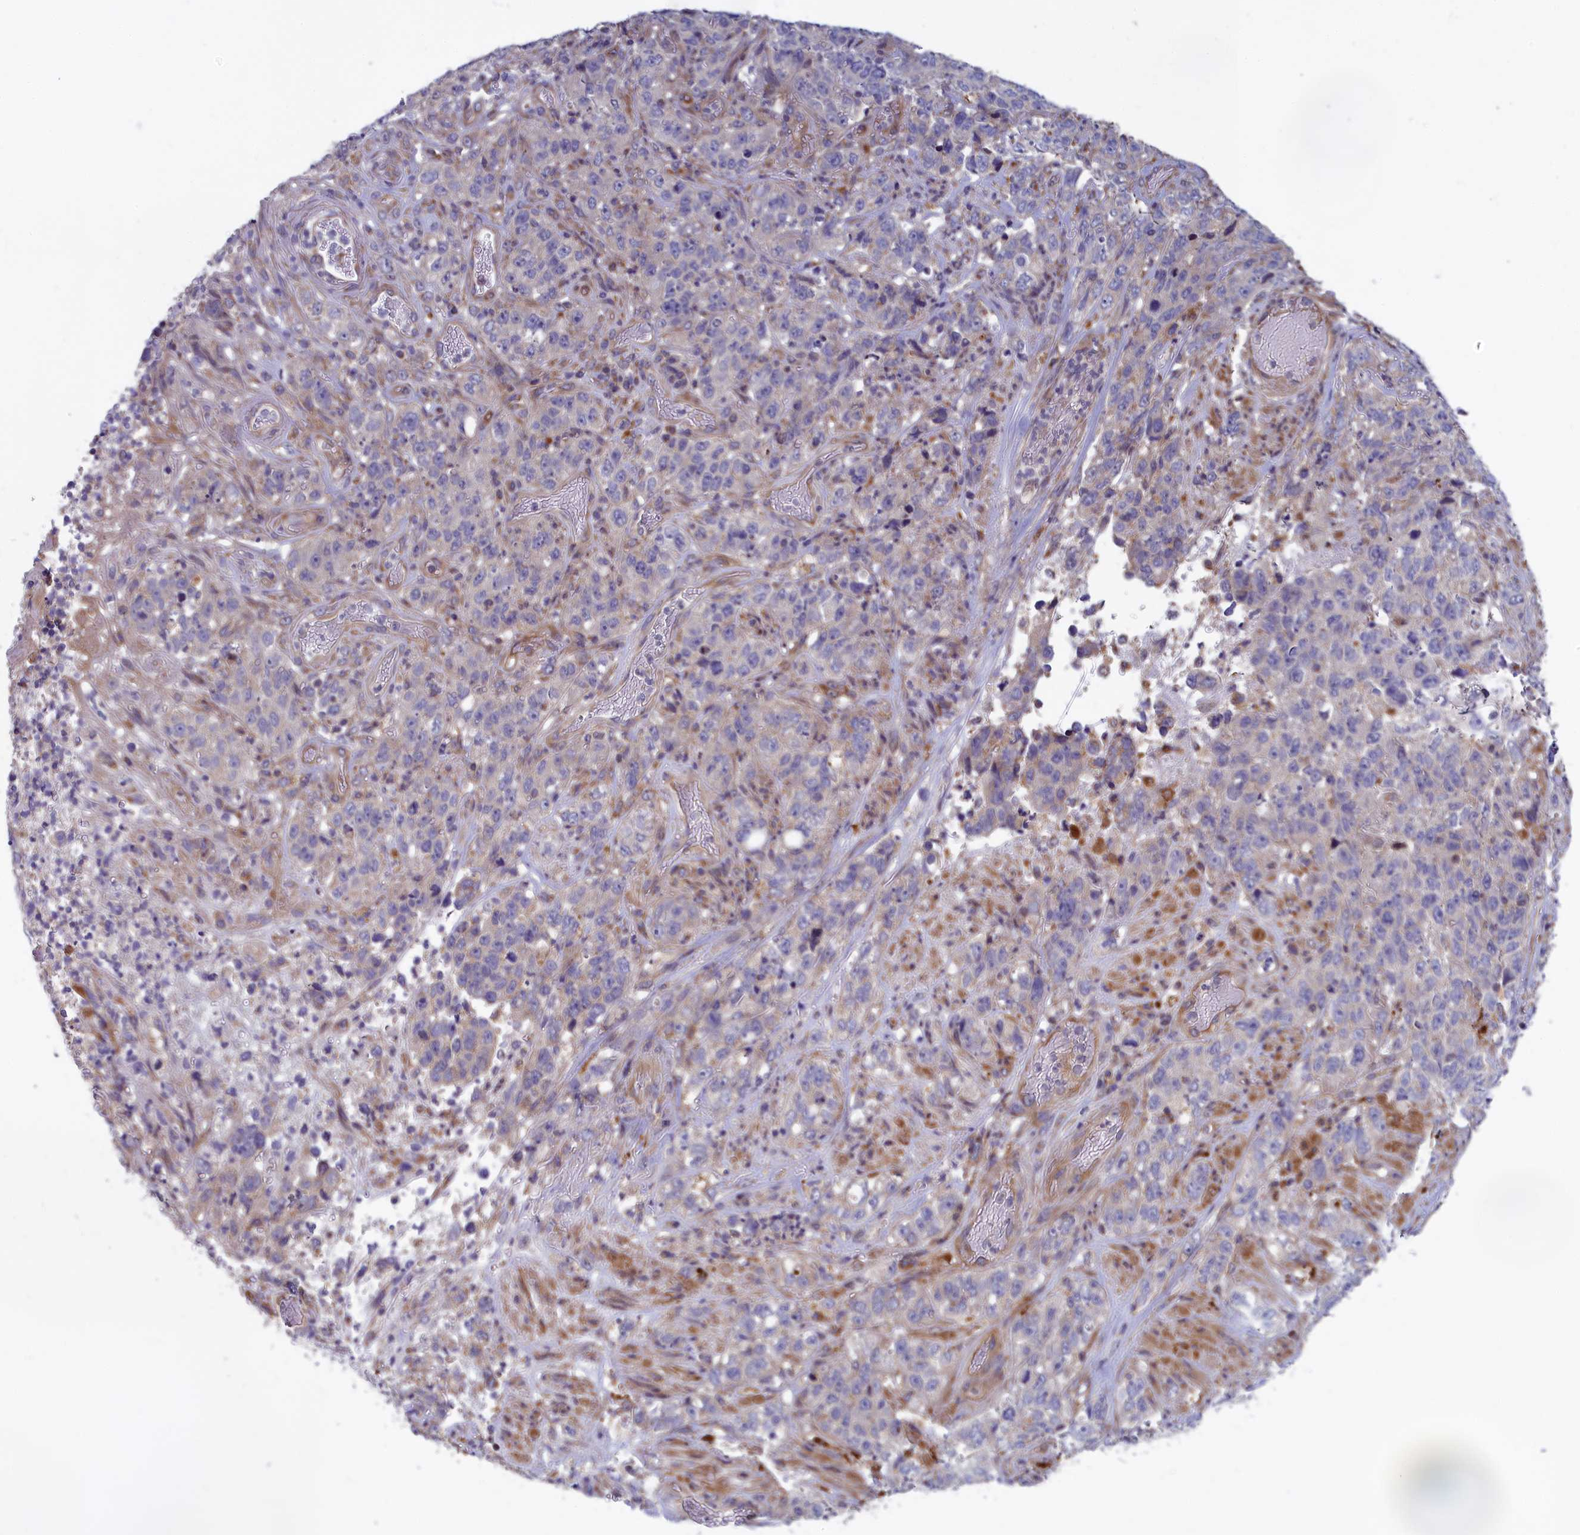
{"staining": {"intensity": "negative", "quantity": "none", "location": "none"}, "tissue": "stomach cancer", "cell_type": "Tumor cells", "image_type": "cancer", "snomed": [{"axis": "morphology", "description": "Adenocarcinoma, NOS"}, {"axis": "topography", "description": "Stomach"}], "caption": "Immunohistochemistry (IHC) of human adenocarcinoma (stomach) exhibits no expression in tumor cells.", "gene": "BLTP2", "patient": {"sex": "male", "age": 48}}